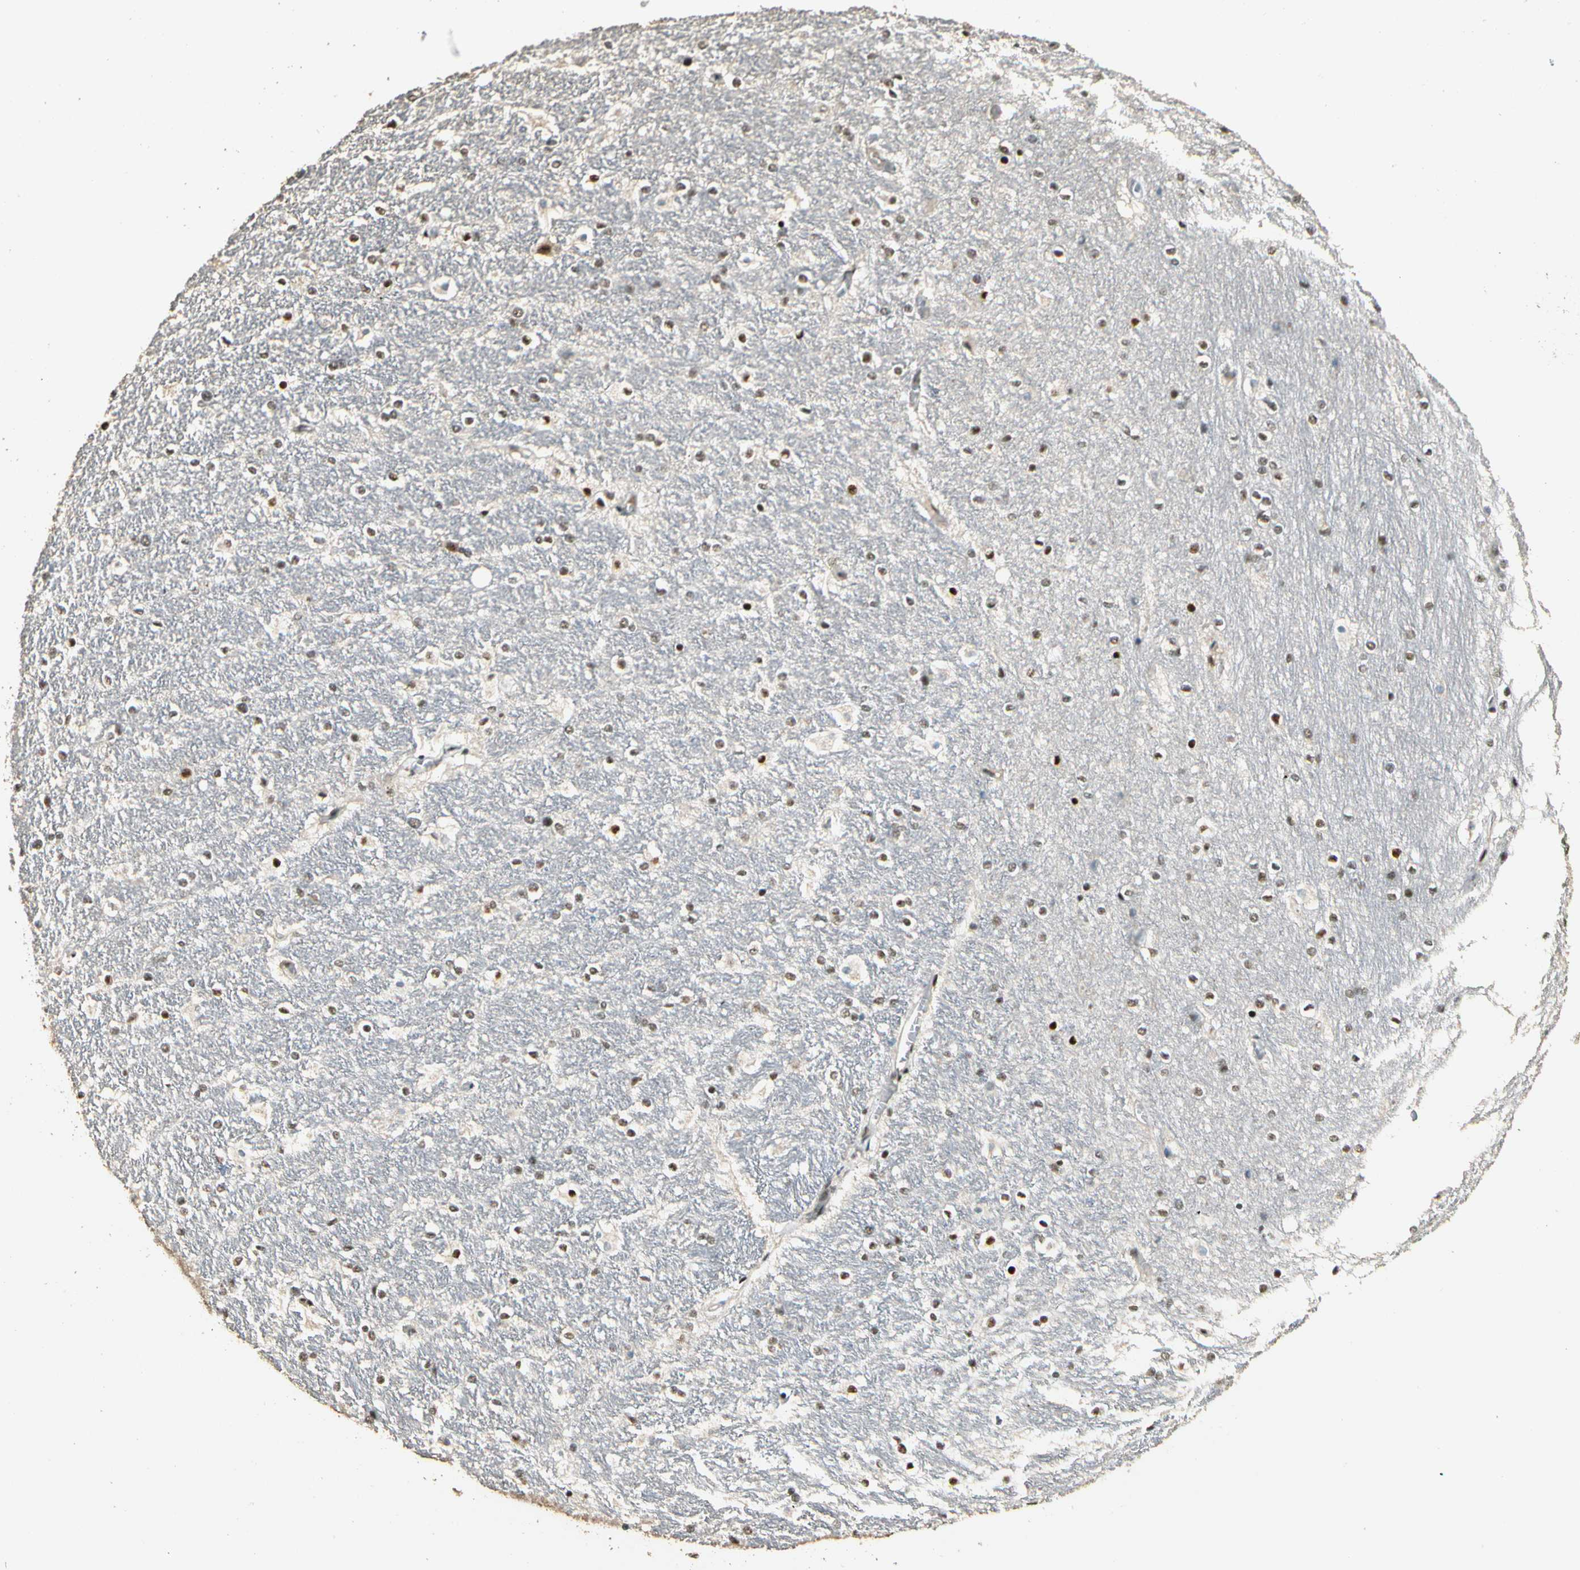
{"staining": {"intensity": "moderate", "quantity": "25%-75%", "location": "nuclear"}, "tissue": "hippocampus", "cell_type": "Glial cells", "image_type": "normal", "snomed": [{"axis": "morphology", "description": "Normal tissue, NOS"}, {"axis": "topography", "description": "Hippocampus"}], "caption": "Moderate nuclear positivity is present in about 25%-75% of glial cells in normal hippocampus.", "gene": "RBM25", "patient": {"sex": "female", "age": 19}}